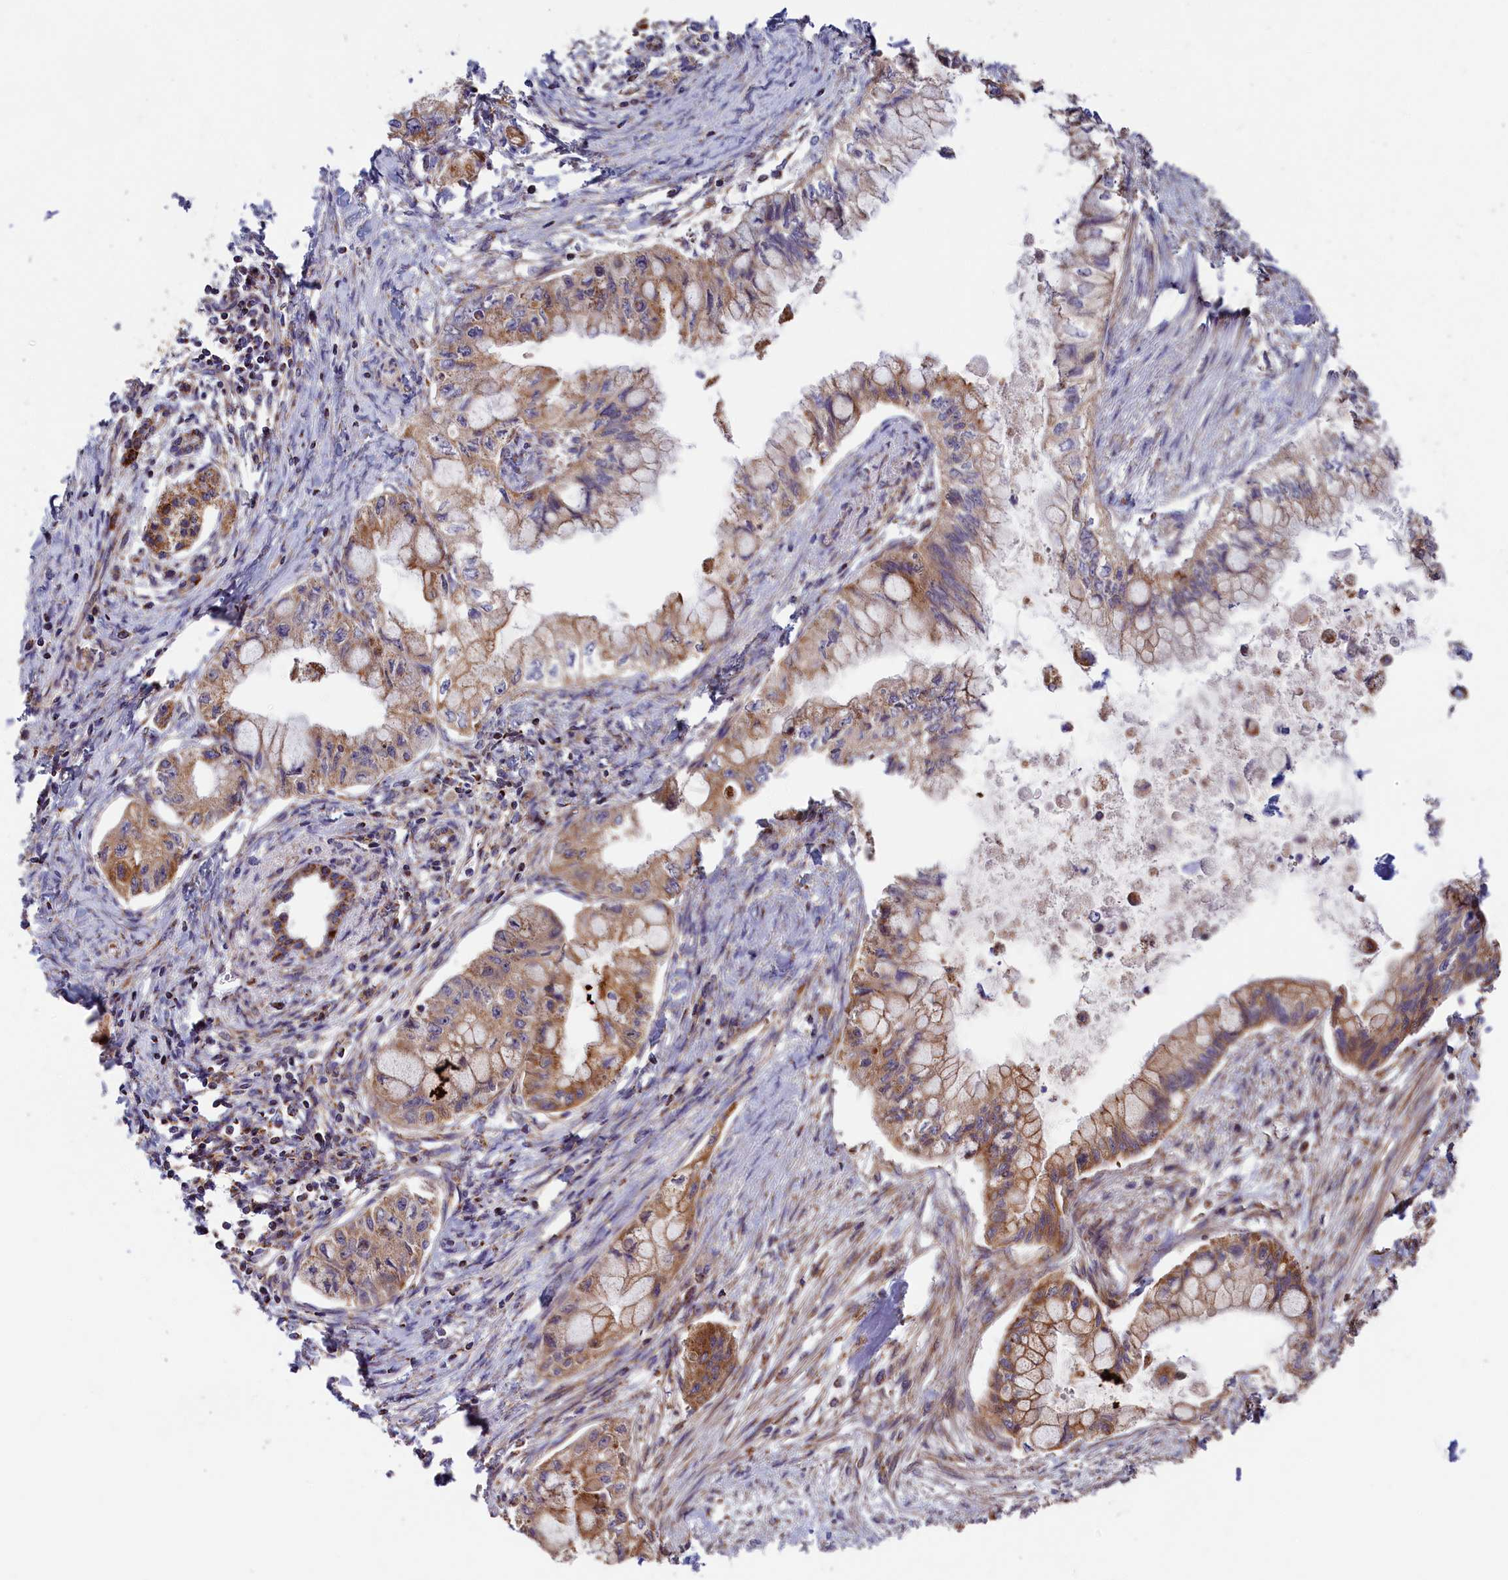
{"staining": {"intensity": "moderate", "quantity": ">75%", "location": "cytoplasmic/membranous"}, "tissue": "pancreatic cancer", "cell_type": "Tumor cells", "image_type": "cancer", "snomed": [{"axis": "morphology", "description": "Adenocarcinoma, NOS"}, {"axis": "topography", "description": "Pancreas"}], "caption": "Immunohistochemical staining of human pancreatic cancer (adenocarcinoma) demonstrates moderate cytoplasmic/membranous protein expression in approximately >75% of tumor cells.", "gene": "MACROD1", "patient": {"sex": "male", "age": 48}}